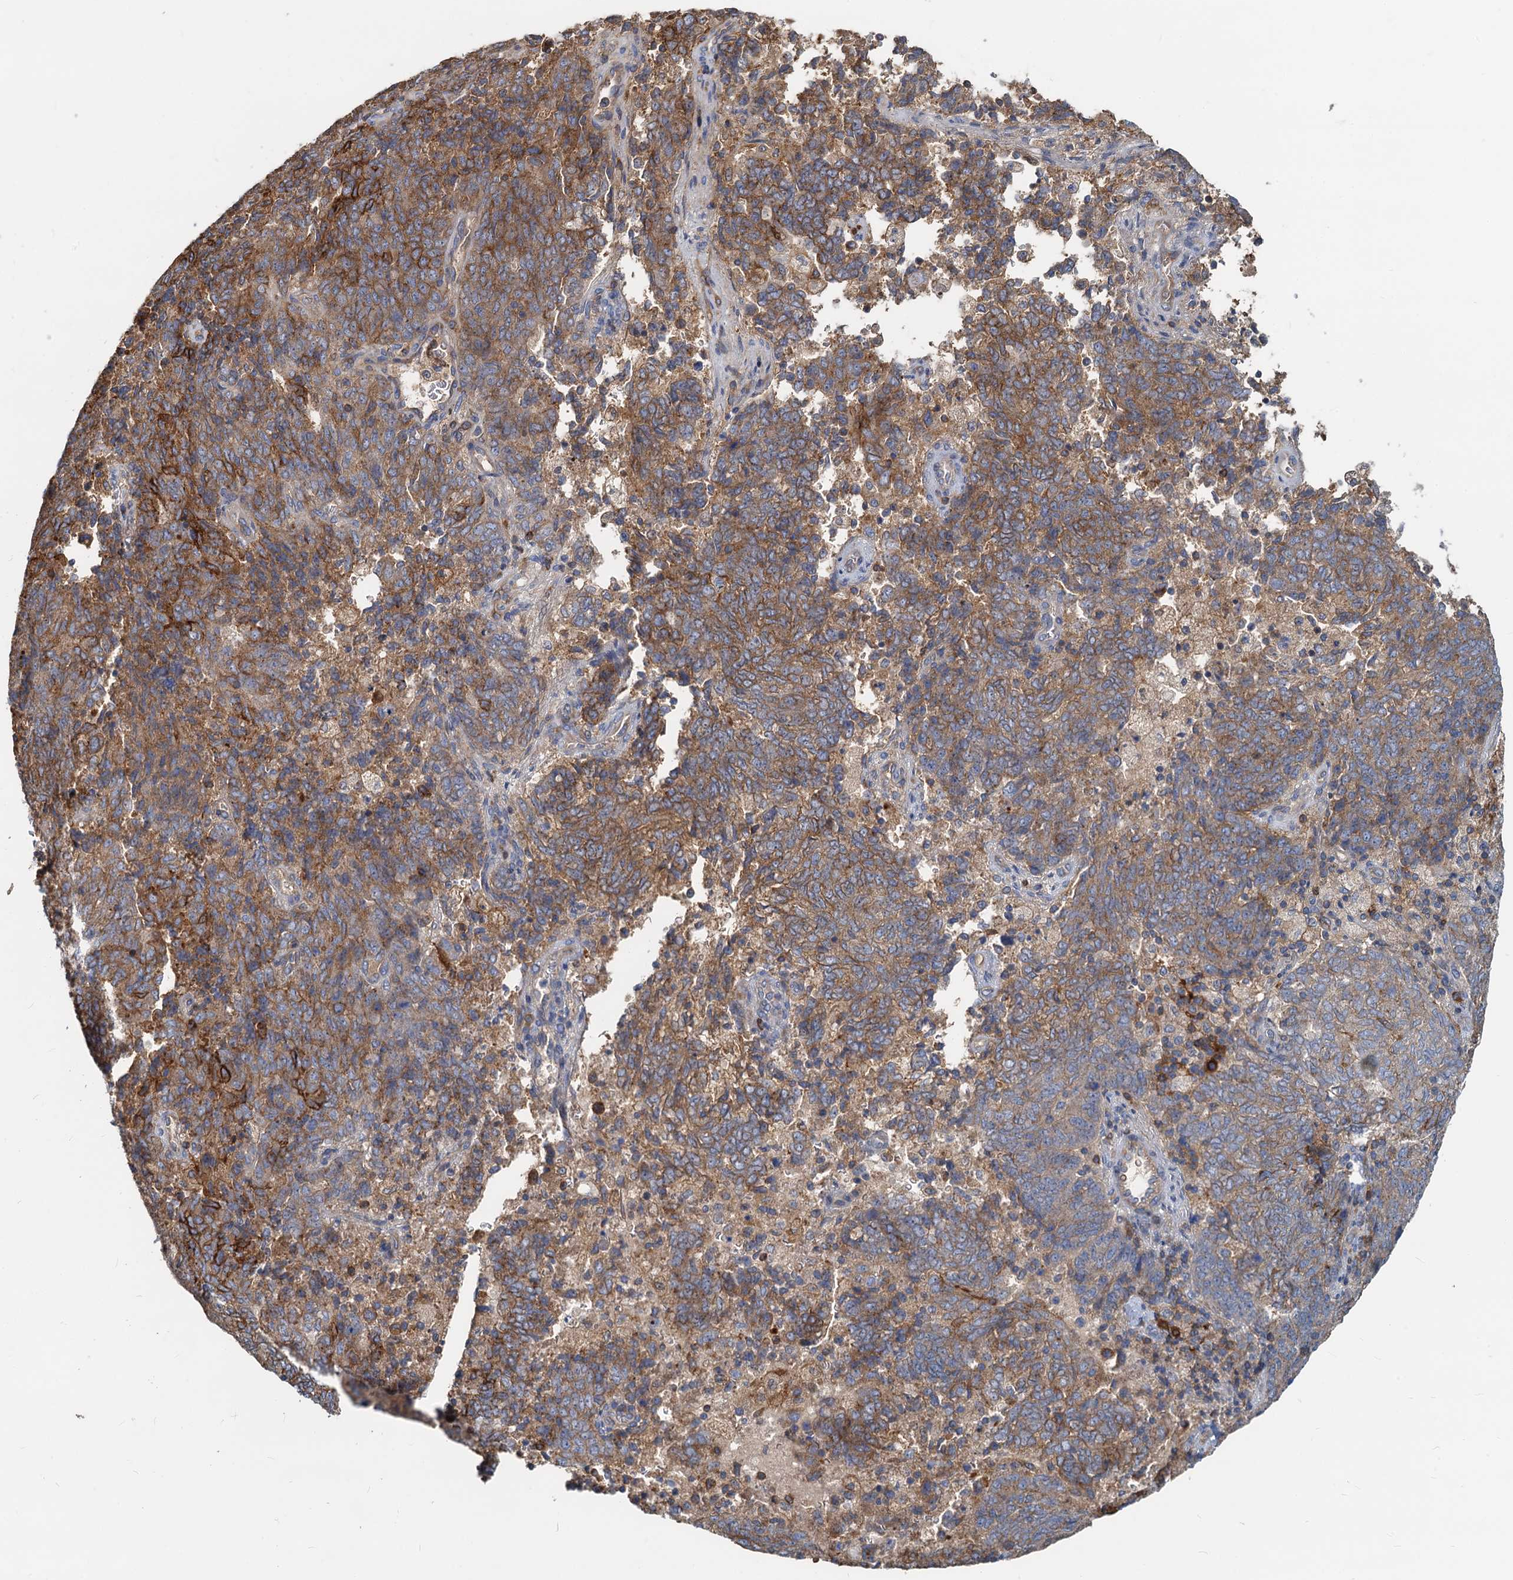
{"staining": {"intensity": "moderate", "quantity": ">75%", "location": "cytoplasmic/membranous"}, "tissue": "endometrial cancer", "cell_type": "Tumor cells", "image_type": "cancer", "snomed": [{"axis": "morphology", "description": "Adenocarcinoma, NOS"}, {"axis": "topography", "description": "Endometrium"}], "caption": "Brown immunohistochemical staining in human adenocarcinoma (endometrial) reveals moderate cytoplasmic/membranous positivity in approximately >75% of tumor cells.", "gene": "LNX2", "patient": {"sex": "female", "age": 80}}